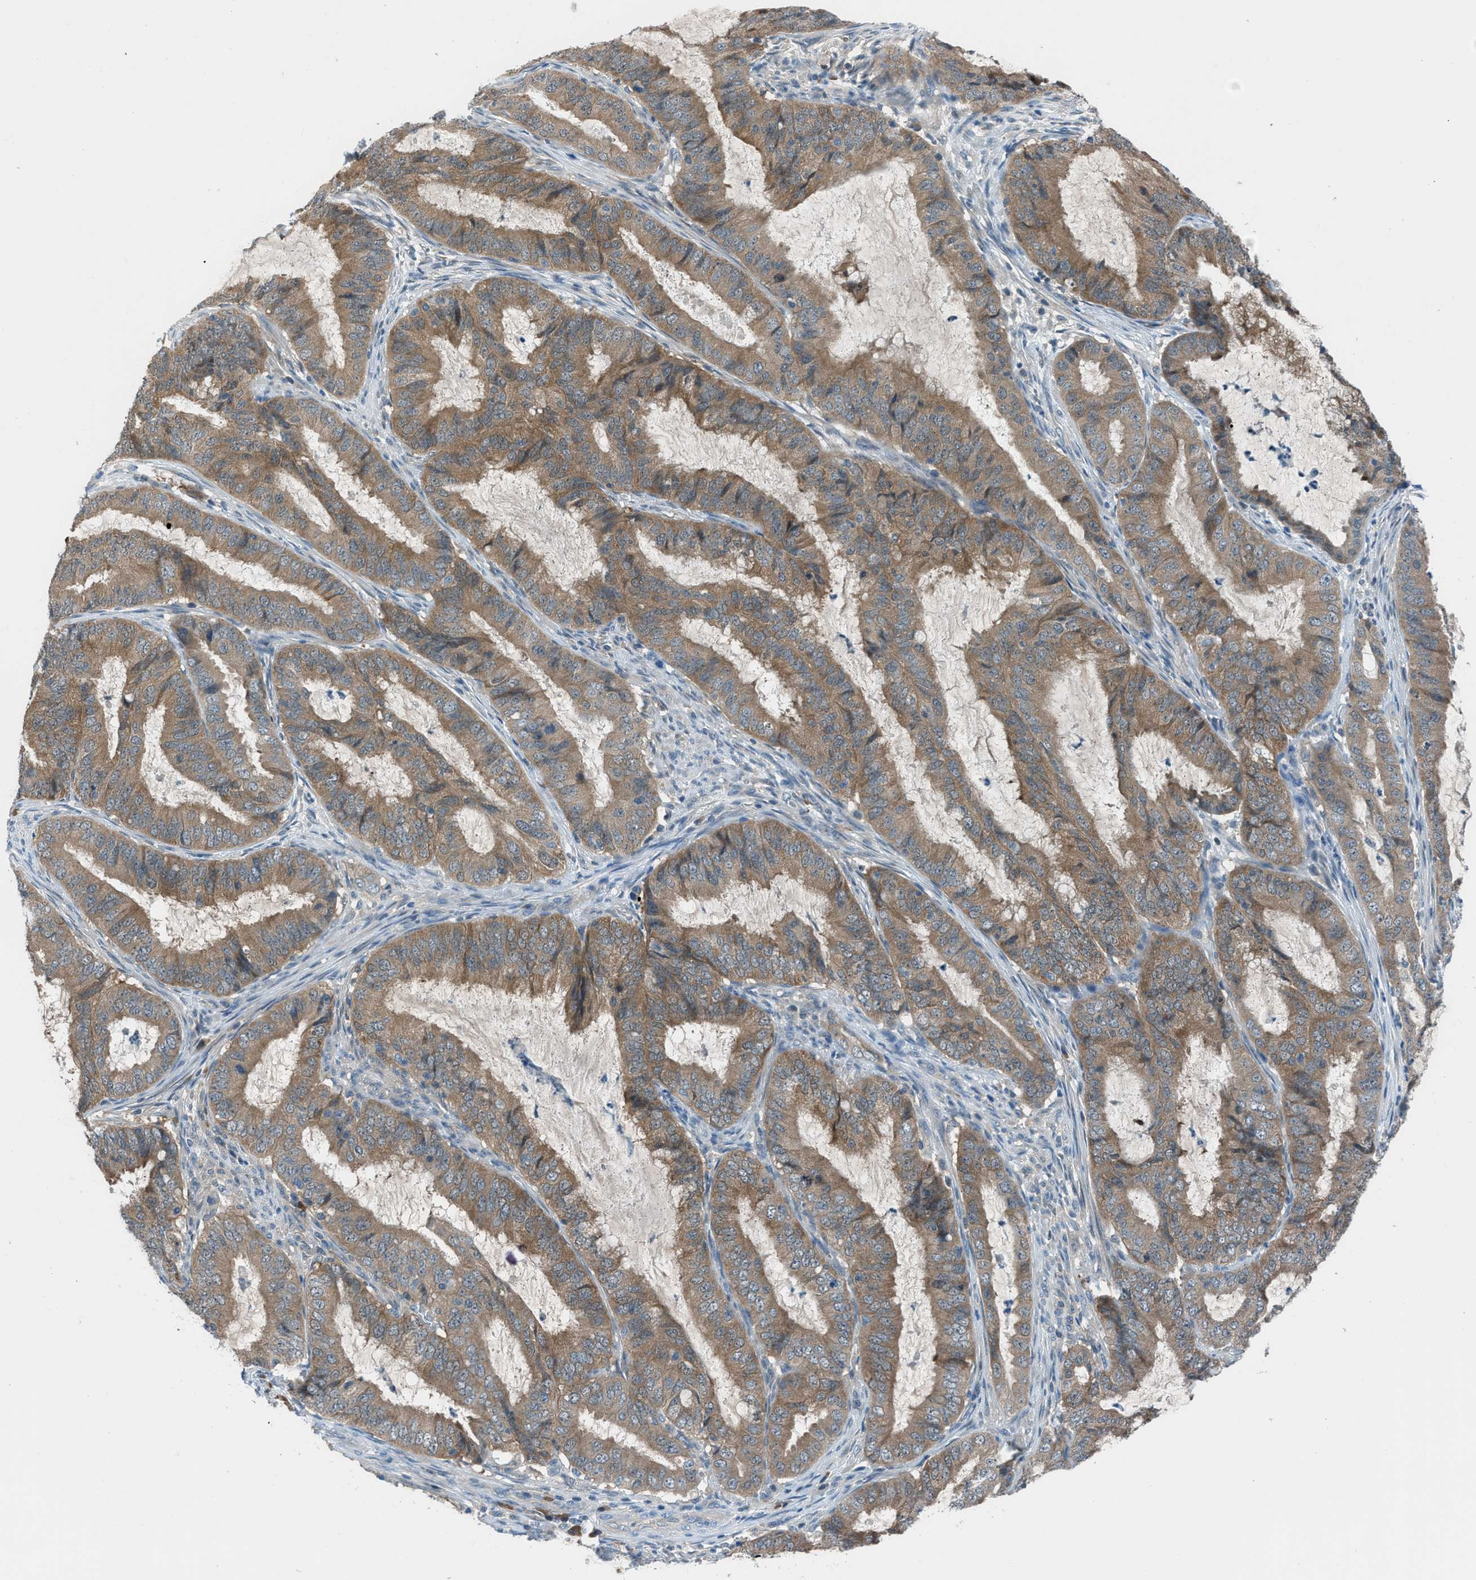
{"staining": {"intensity": "moderate", "quantity": ">75%", "location": "cytoplasmic/membranous"}, "tissue": "endometrial cancer", "cell_type": "Tumor cells", "image_type": "cancer", "snomed": [{"axis": "morphology", "description": "Adenocarcinoma, NOS"}, {"axis": "topography", "description": "Endometrium"}], "caption": "Immunohistochemical staining of human endometrial cancer (adenocarcinoma) demonstrates medium levels of moderate cytoplasmic/membranous expression in approximately >75% of tumor cells. Using DAB (3,3'-diaminobenzidine) (brown) and hematoxylin (blue) stains, captured at high magnification using brightfield microscopy.", "gene": "ACP1", "patient": {"sex": "female", "age": 70}}